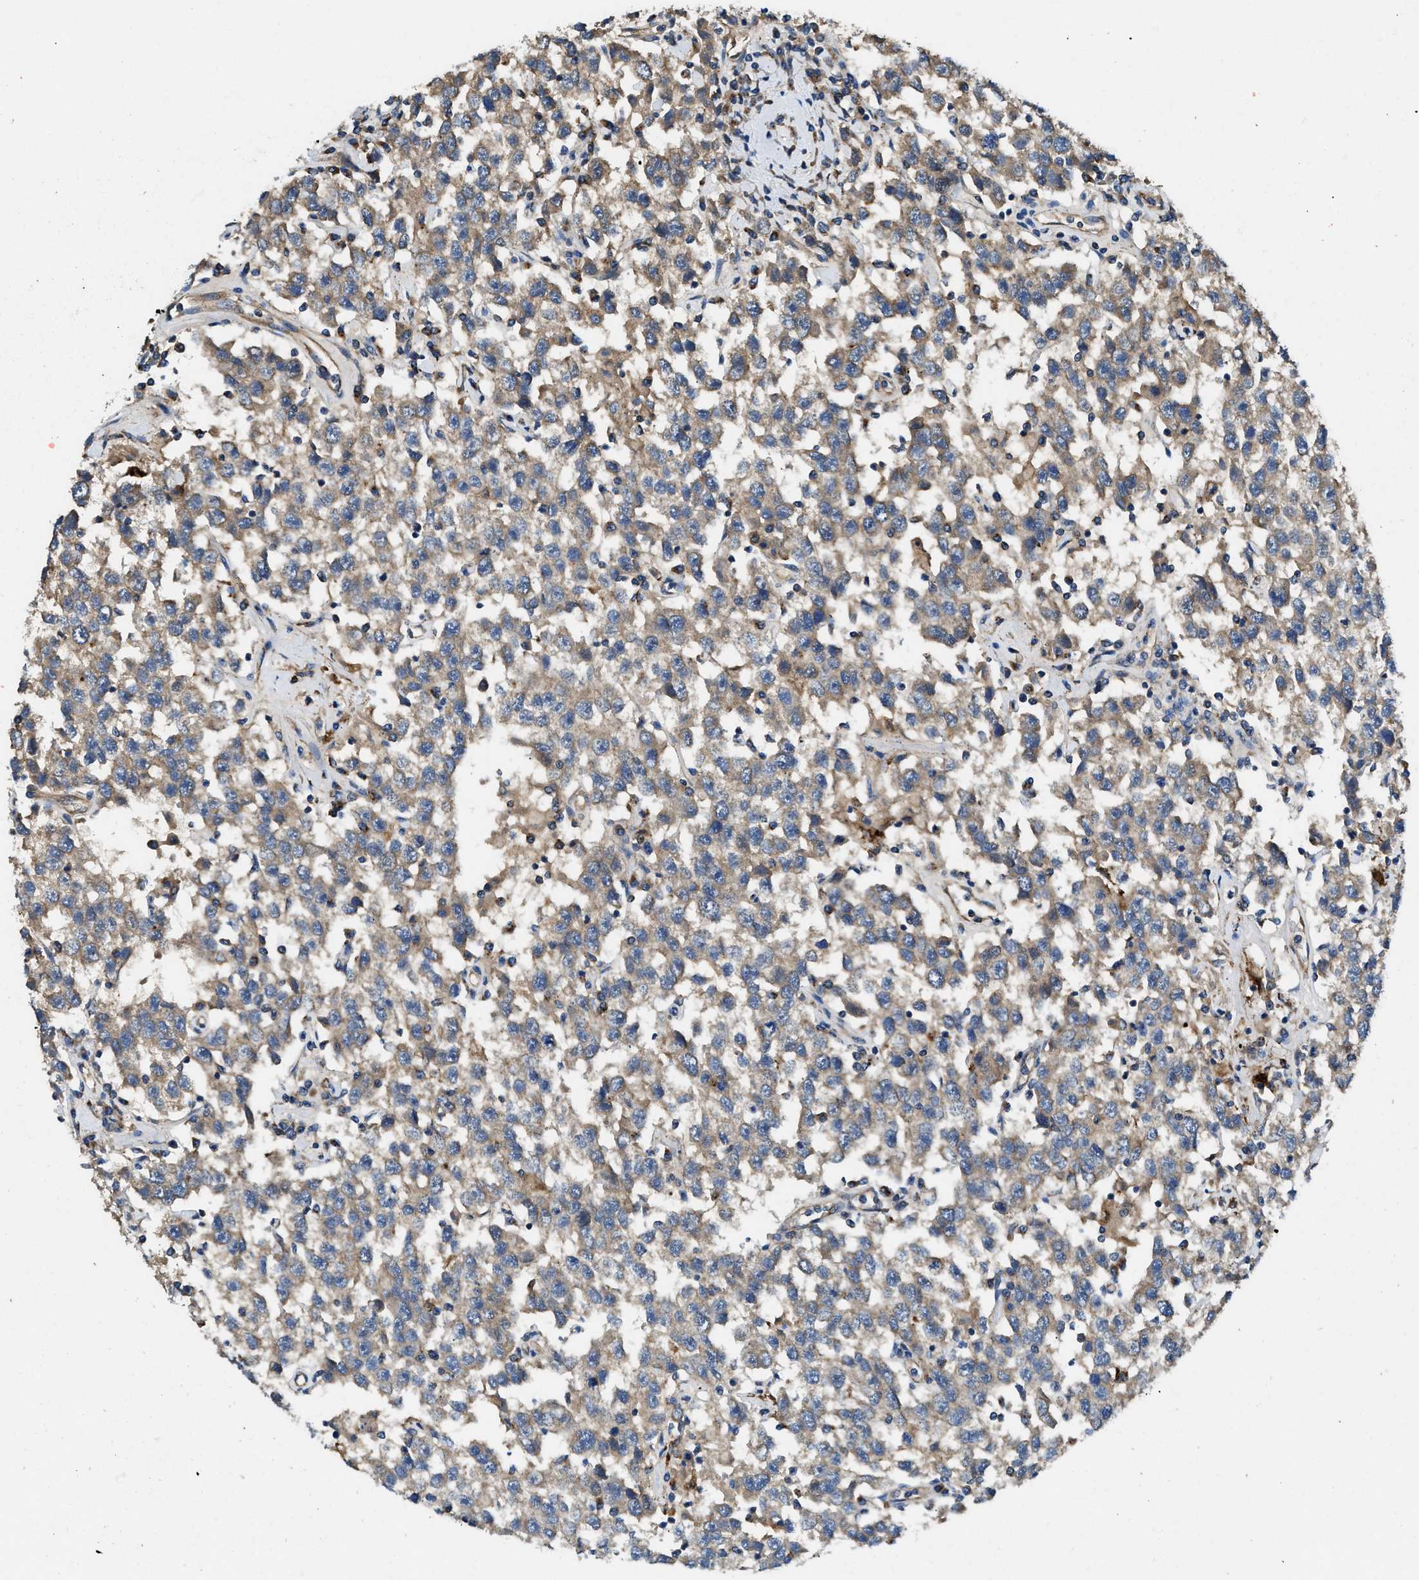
{"staining": {"intensity": "weak", "quantity": ">75%", "location": "cytoplasmic/membranous"}, "tissue": "testis cancer", "cell_type": "Tumor cells", "image_type": "cancer", "snomed": [{"axis": "morphology", "description": "Seminoma, NOS"}, {"axis": "topography", "description": "Testis"}], "caption": "Testis seminoma stained with DAB immunohistochemistry (IHC) shows low levels of weak cytoplasmic/membranous expression in approximately >75% of tumor cells. (brown staining indicates protein expression, while blue staining denotes nuclei).", "gene": "CDK15", "patient": {"sex": "male", "age": 41}}